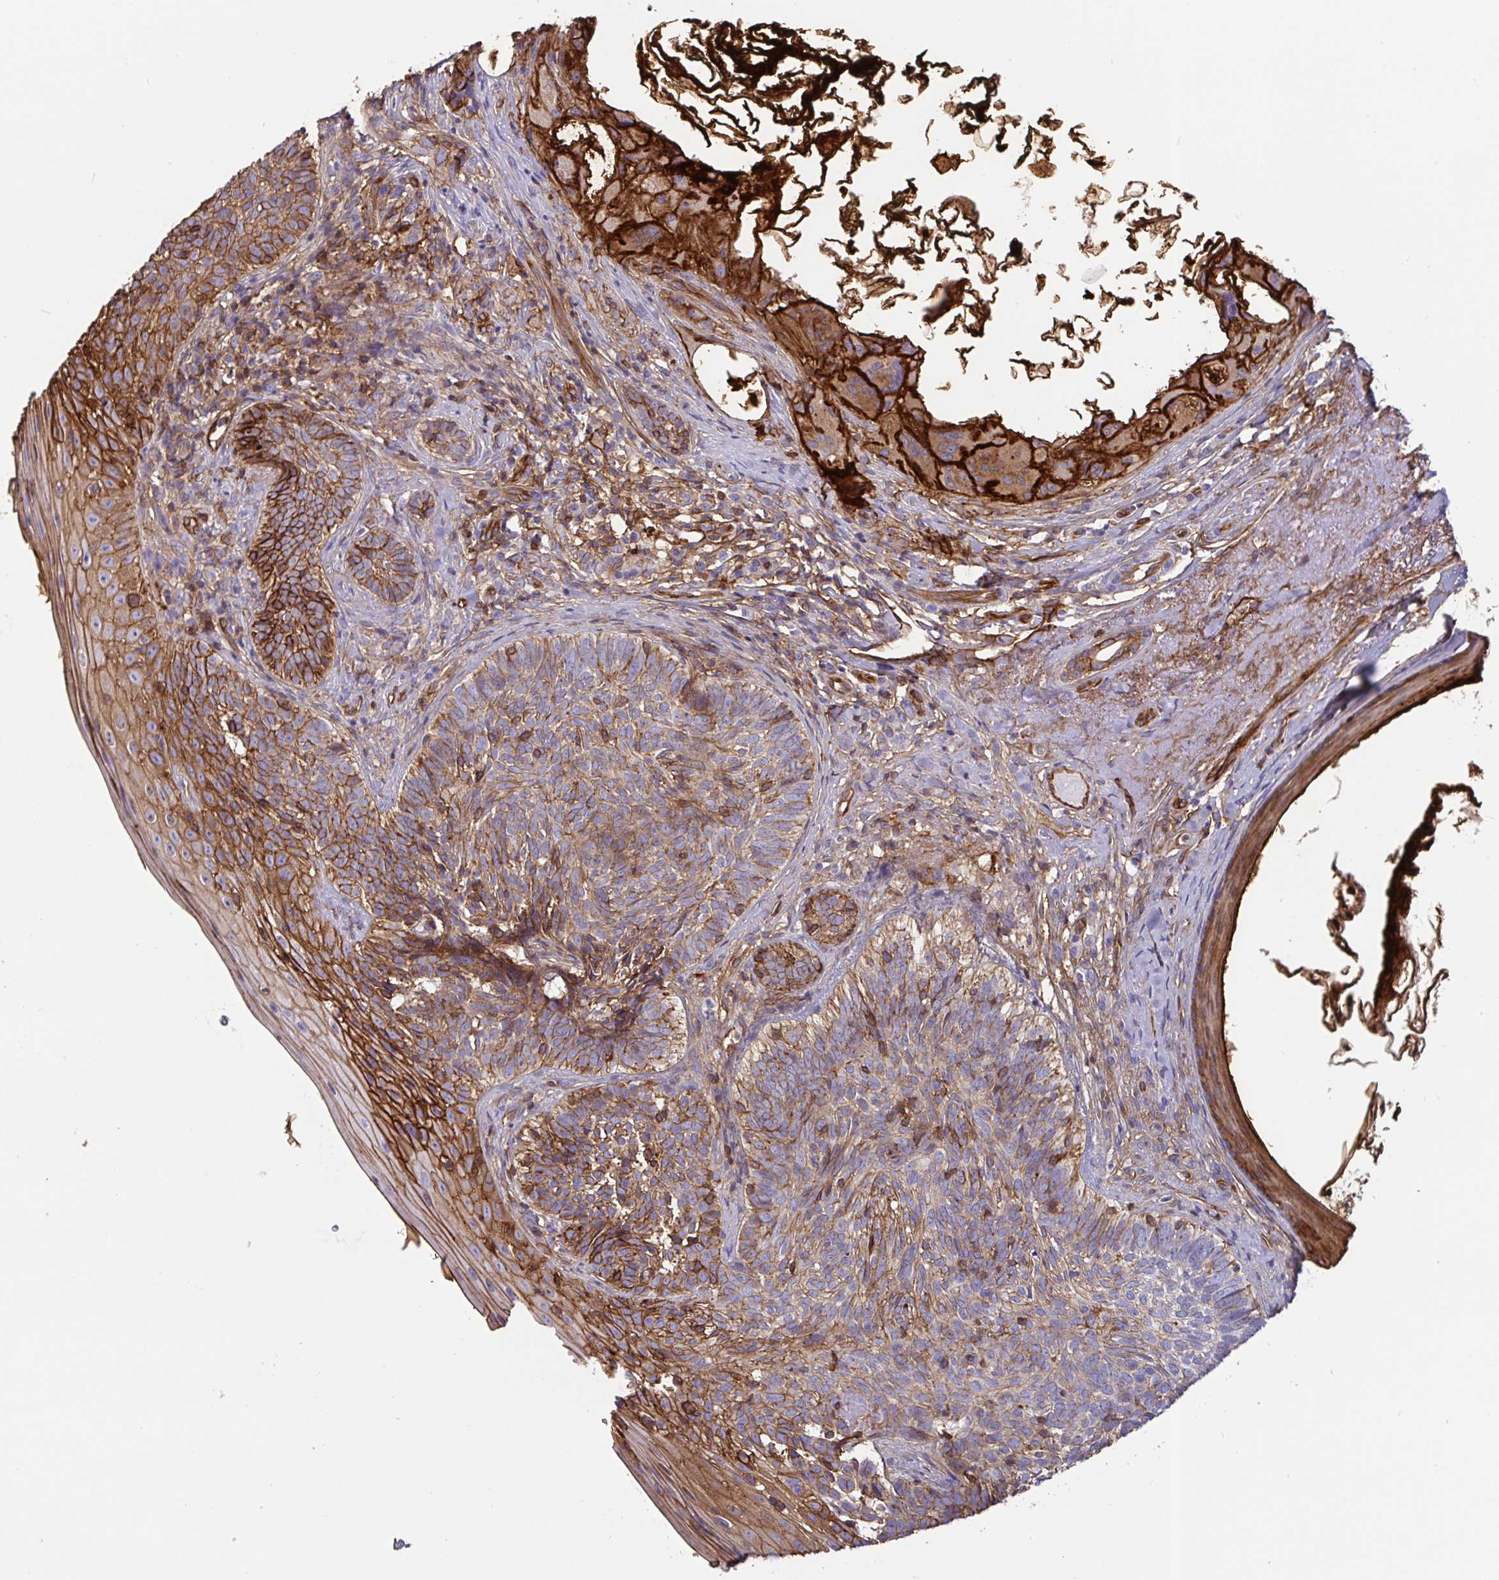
{"staining": {"intensity": "strong", "quantity": "25%-75%", "location": "cytoplasmic/membranous"}, "tissue": "skin cancer", "cell_type": "Tumor cells", "image_type": "cancer", "snomed": [{"axis": "morphology", "description": "Basal cell carcinoma"}, {"axis": "topography", "description": "Skin"}], "caption": "Immunohistochemical staining of human skin cancer (basal cell carcinoma) shows high levels of strong cytoplasmic/membranous staining in about 25%-75% of tumor cells.", "gene": "ANXA2", "patient": {"sex": "female", "age": 74}}